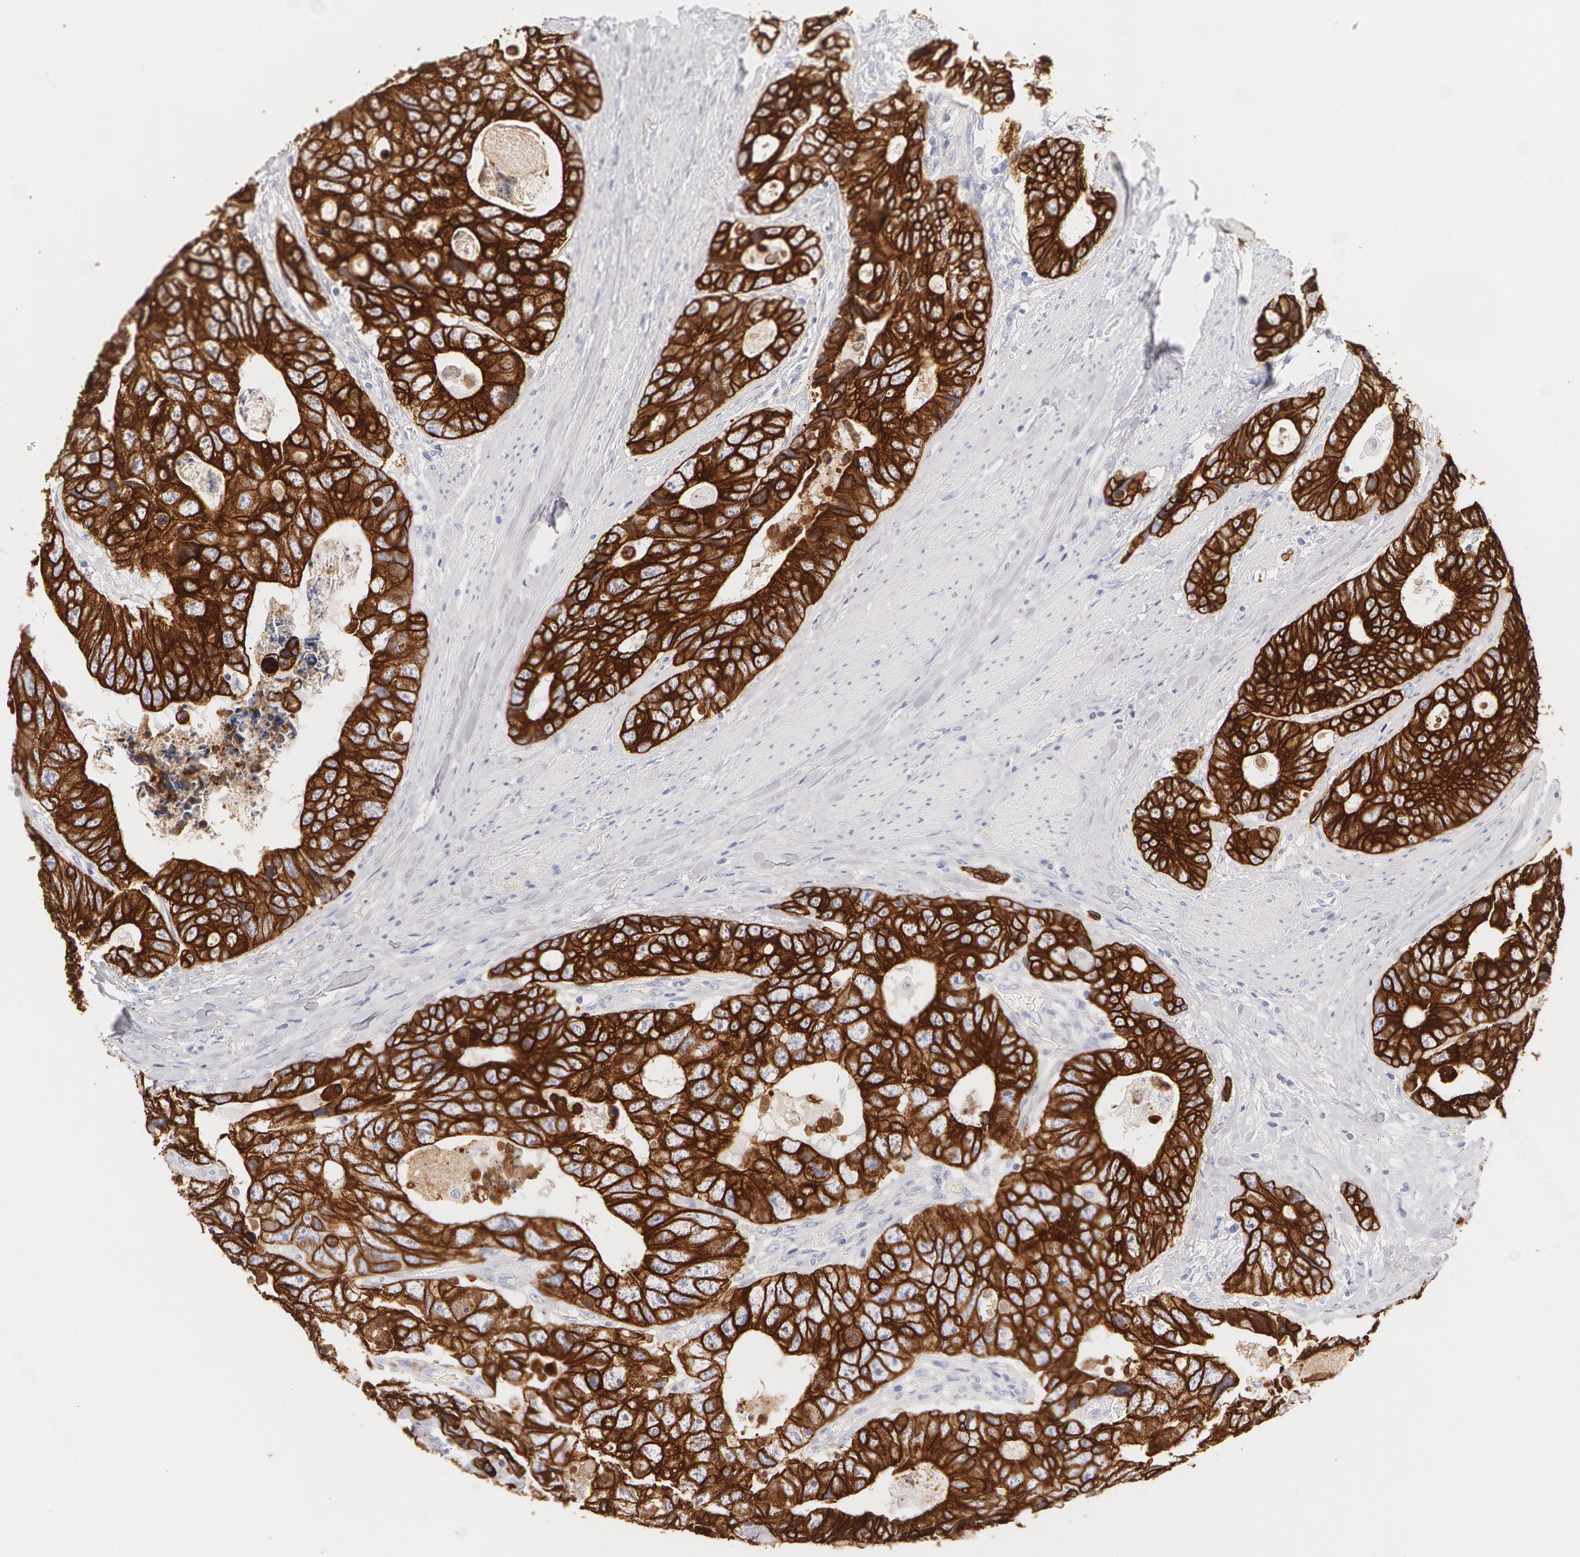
{"staining": {"intensity": "strong", "quantity": ">75%", "location": "cytoplasmic/membranous"}, "tissue": "colorectal cancer", "cell_type": "Tumor cells", "image_type": "cancer", "snomed": [{"axis": "morphology", "description": "Adenocarcinoma, NOS"}, {"axis": "topography", "description": "Rectum"}], "caption": "Protein expression analysis of adenocarcinoma (colorectal) demonstrates strong cytoplasmic/membranous staining in about >75% of tumor cells. The staining was performed using DAB, with brown indicating positive protein expression. Nuclei are stained blue with hematoxylin.", "gene": "KRT8", "patient": {"sex": "female", "age": 67}}